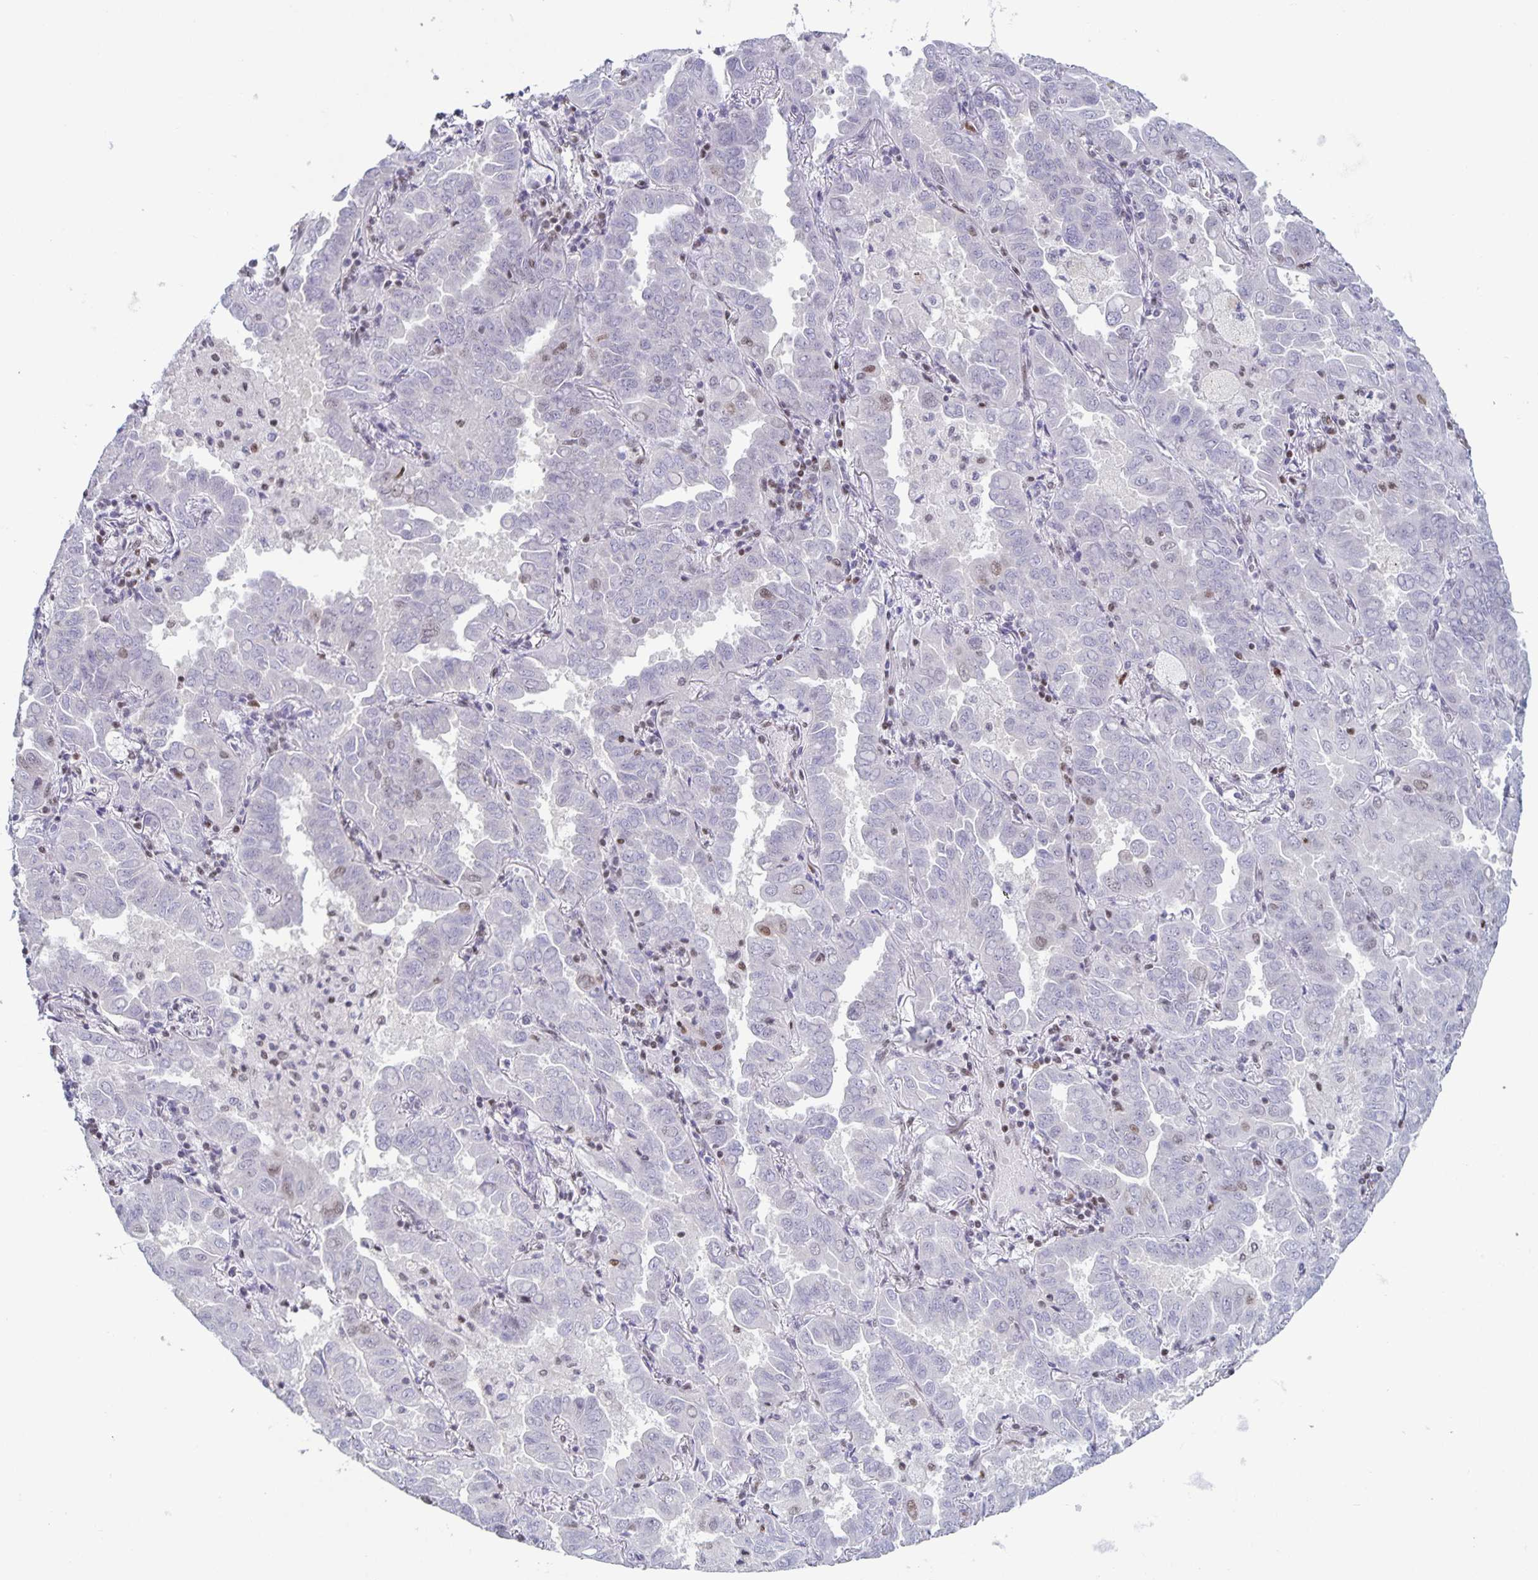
{"staining": {"intensity": "weak", "quantity": "<25%", "location": "nuclear"}, "tissue": "lung cancer", "cell_type": "Tumor cells", "image_type": "cancer", "snomed": [{"axis": "morphology", "description": "Adenocarcinoma, NOS"}, {"axis": "topography", "description": "Lung"}], "caption": "Immunohistochemical staining of human adenocarcinoma (lung) demonstrates no significant staining in tumor cells.", "gene": "JUND", "patient": {"sex": "male", "age": 64}}